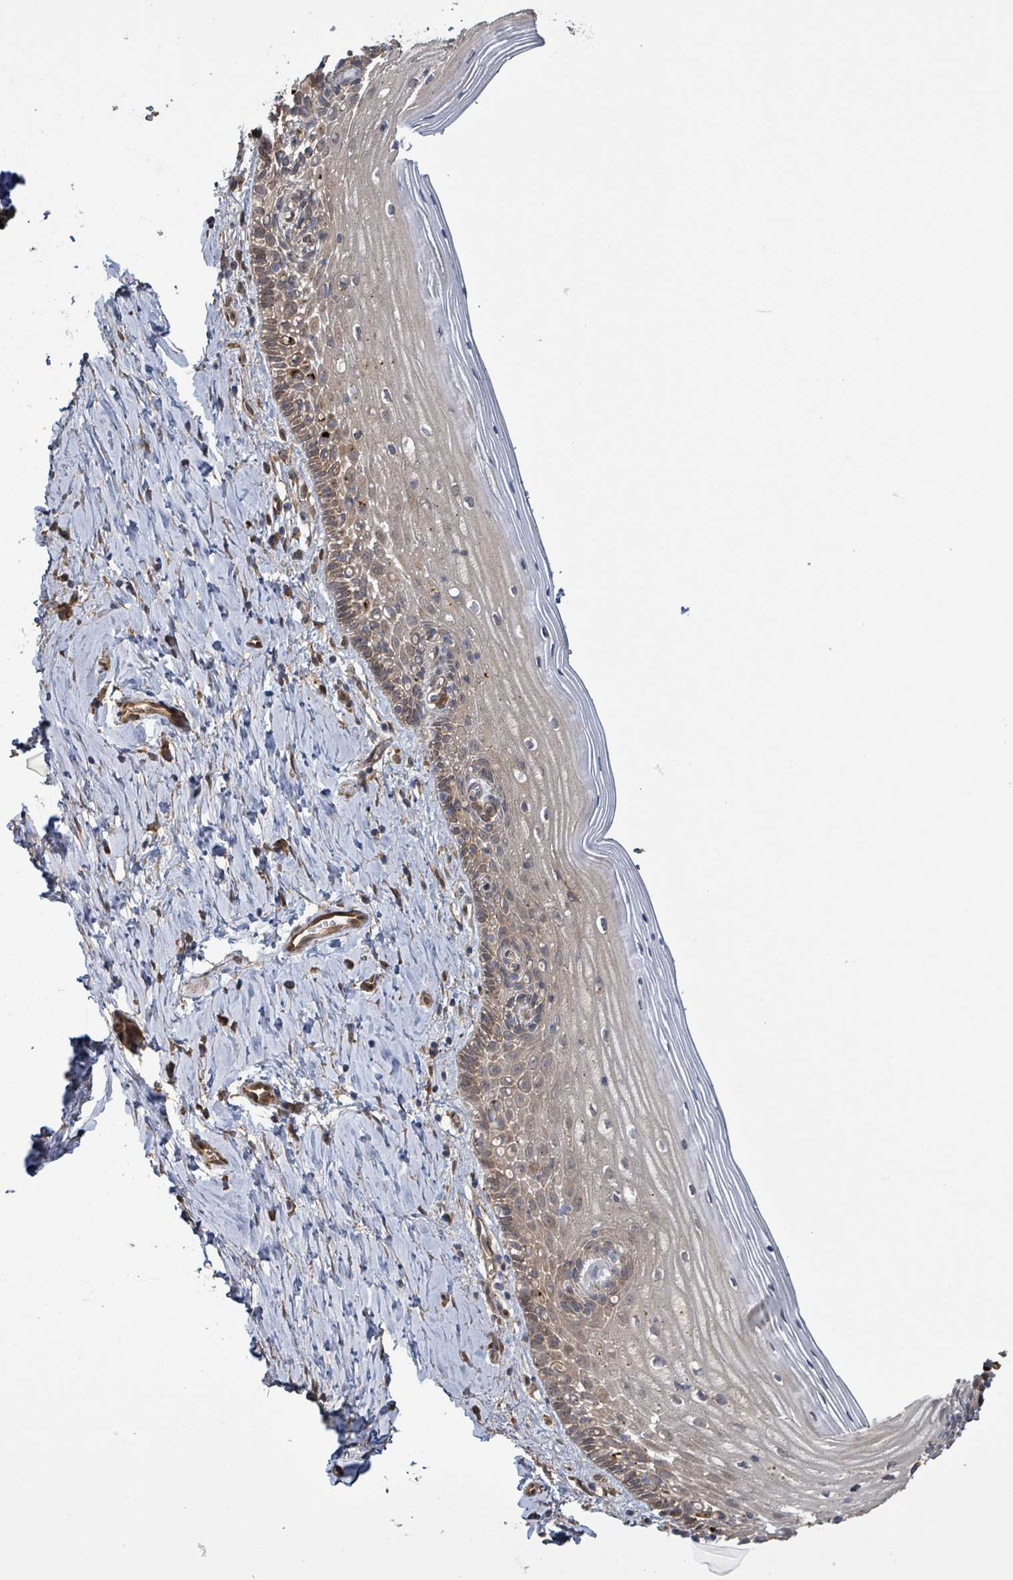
{"staining": {"intensity": "moderate", "quantity": ">75%", "location": "cytoplasmic/membranous"}, "tissue": "cervix", "cell_type": "Glandular cells", "image_type": "normal", "snomed": [{"axis": "morphology", "description": "Normal tissue, NOS"}, {"axis": "topography", "description": "Cervix"}], "caption": "Approximately >75% of glandular cells in unremarkable cervix show moderate cytoplasmic/membranous protein staining as visualized by brown immunohistochemical staining.", "gene": "ARPIN", "patient": {"sex": "female", "age": 44}}